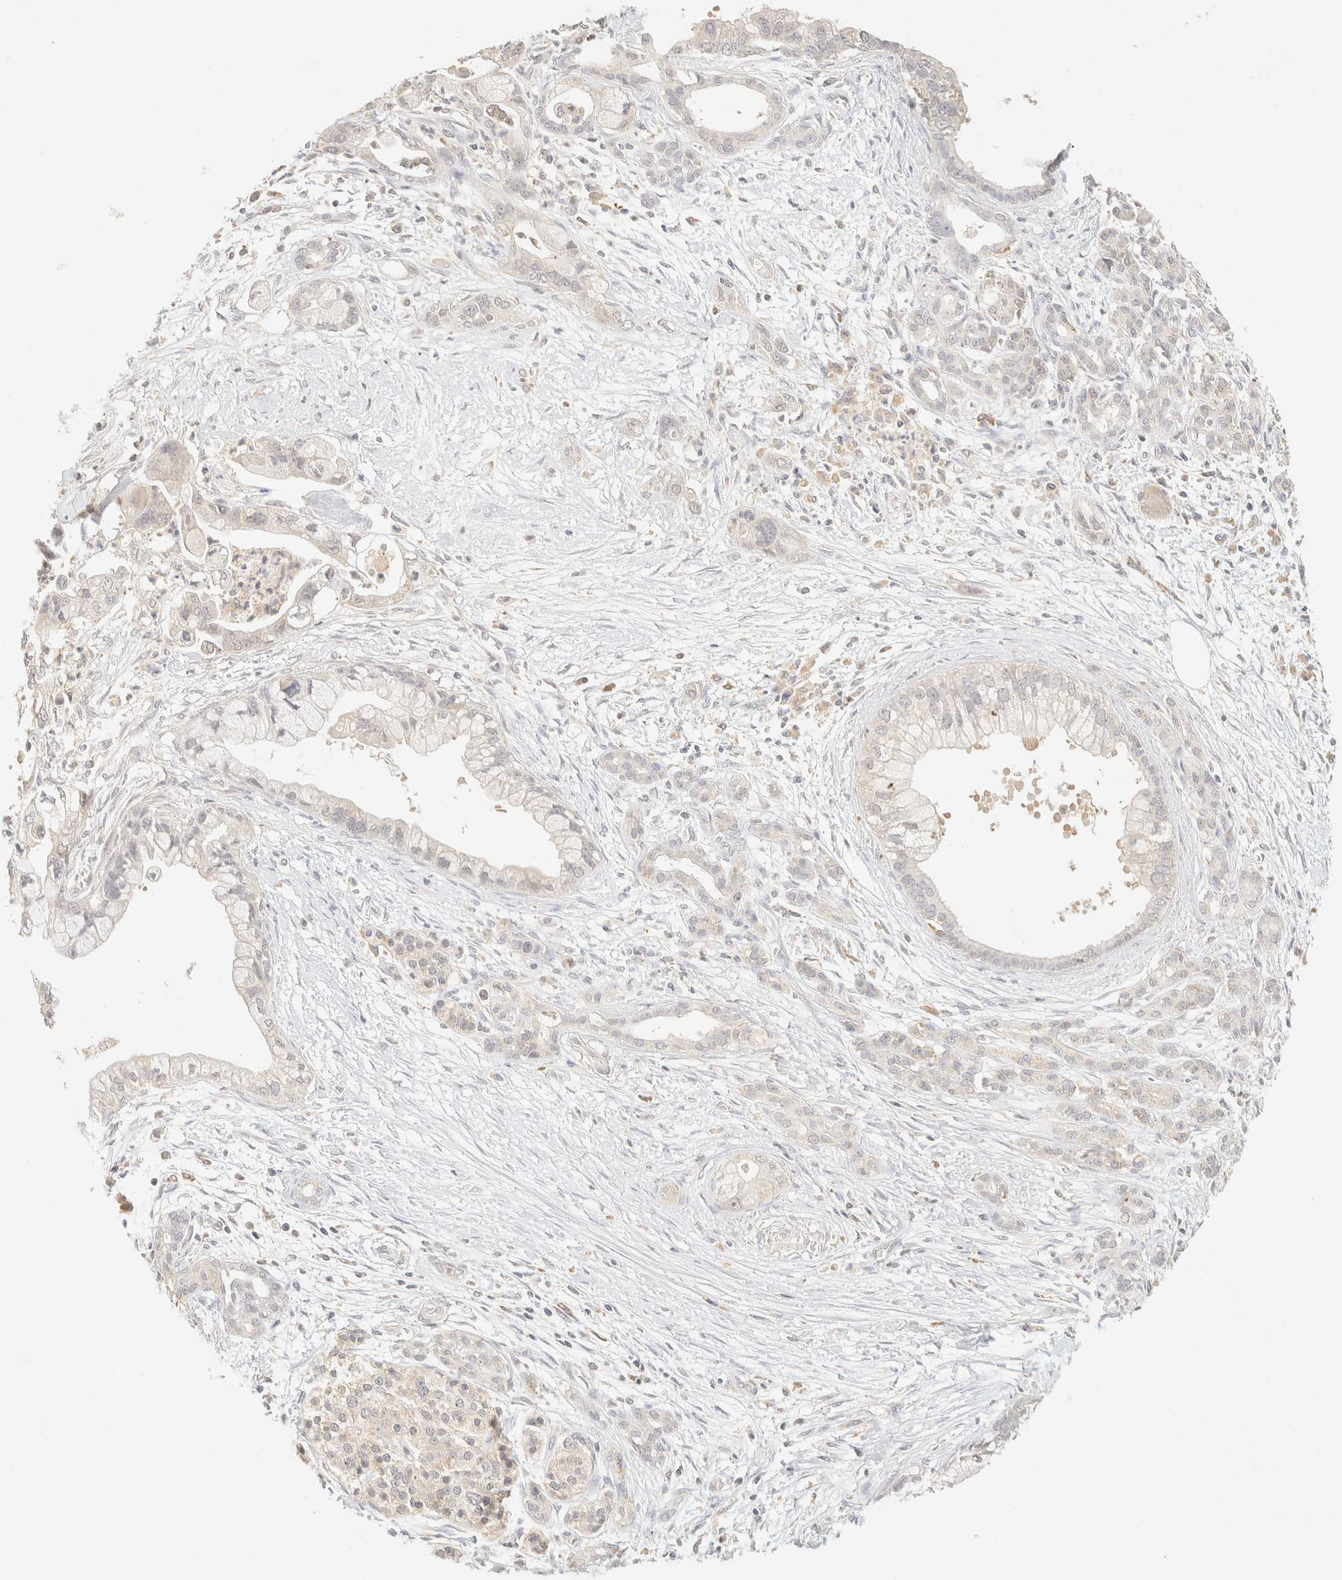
{"staining": {"intensity": "negative", "quantity": "none", "location": "none"}, "tissue": "pancreatic cancer", "cell_type": "Tumor cells", "image_type": "cancer", "snomed": [{"axis": "morphology", "description": "Adenocarcinoma, NOS"}, {"axis": "topography", "description": "Pancreas"}], "caption": "IHC micrograph of adenocarcinoma (pancreatic) stained for a protein (brown), which exhibits no expression in tumor cells.", "gene": "TIMD4", "patient": {"sex": "male", "age": 70}}